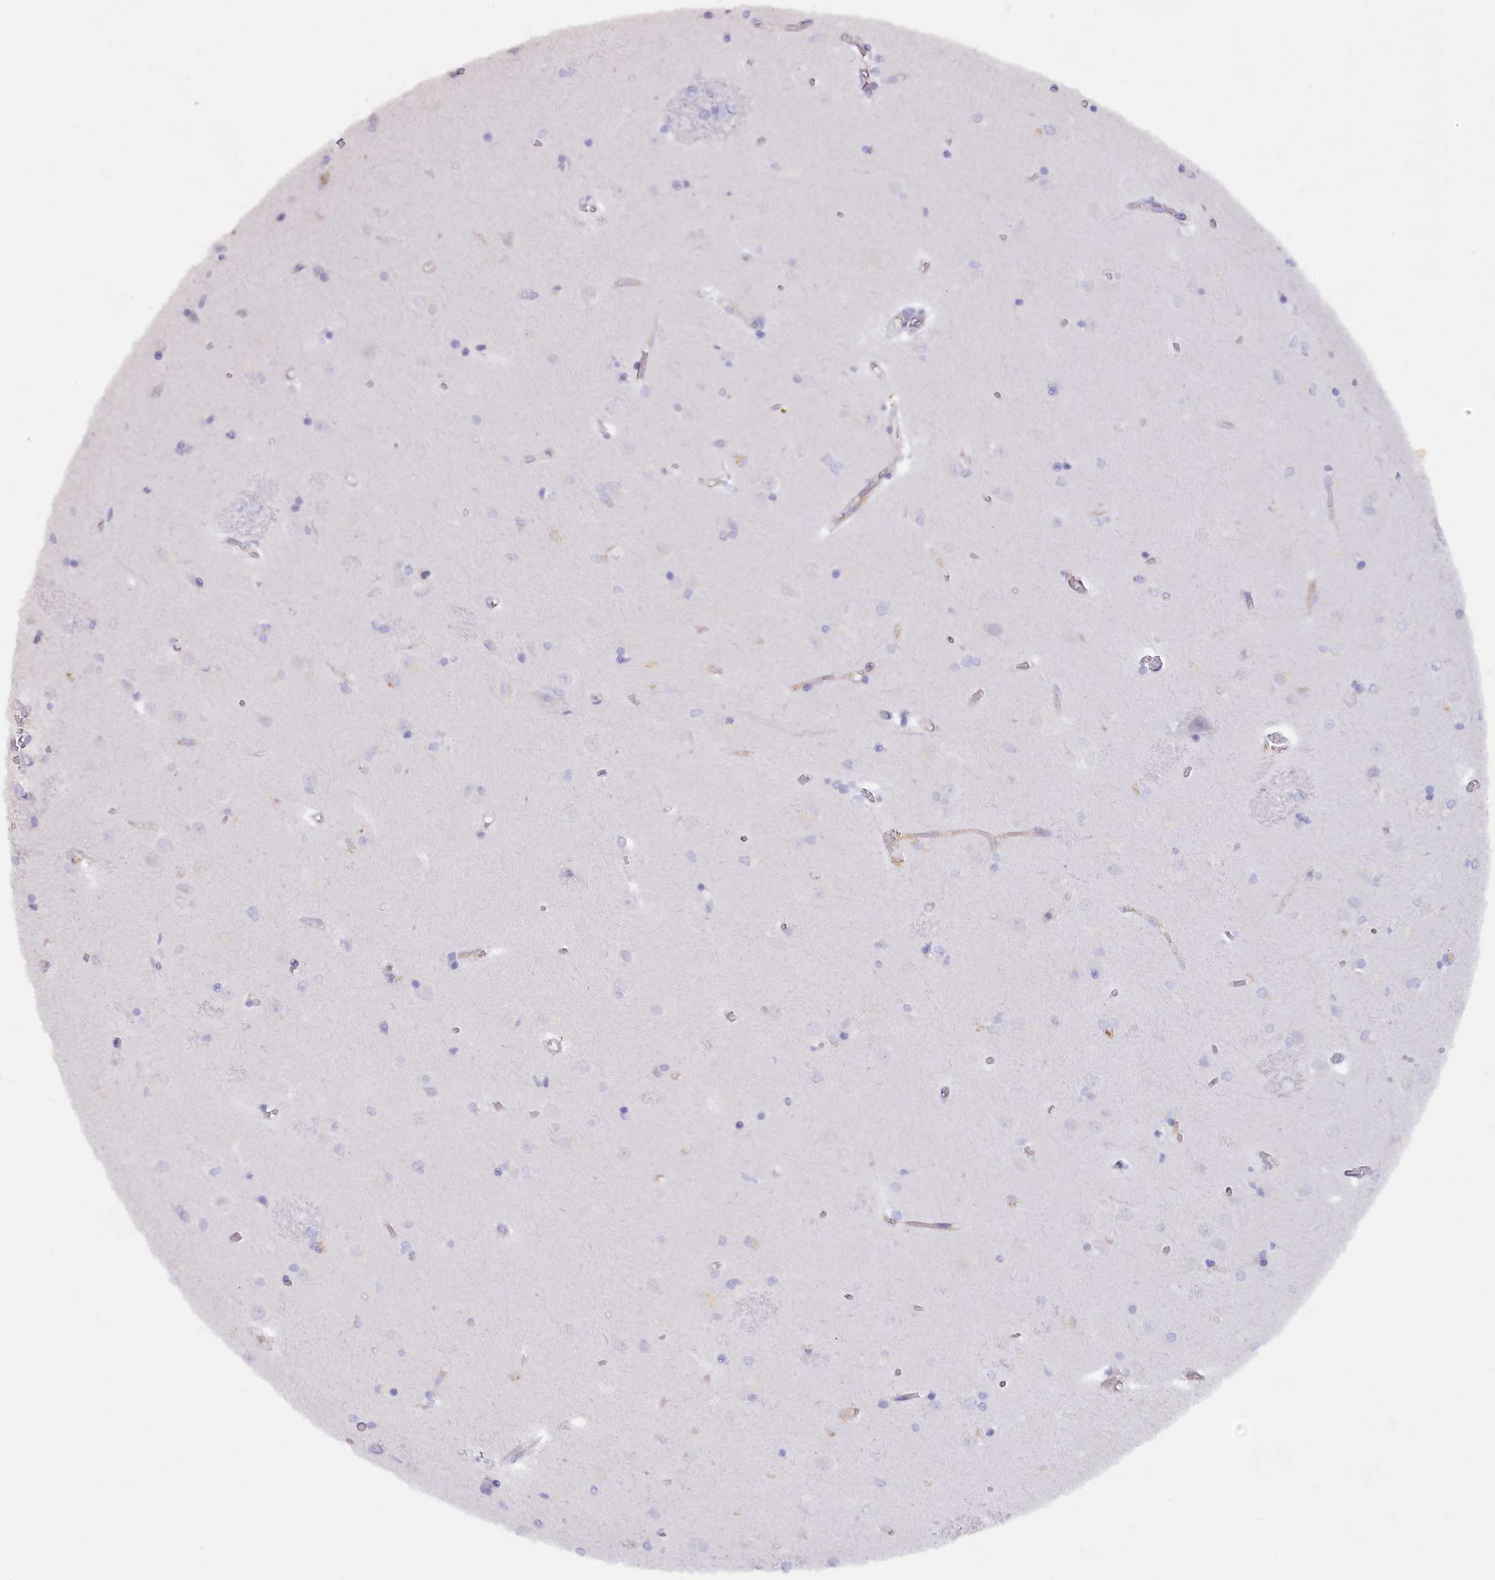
{"staining": {"intensity": "negative", "quantity": "none", "location": "none"}, "tissue": "caudate", "cell_type": "Glial cells", "image_type": "normal", "snomed": [{"axis": "morphology", "description": "Normal tissue, NOS"}, {"axis": "topography", "description": "Lateral ventricle wall"}], "caption": "A high-resolution image shows immunohistochemistry (IHC) staining of unremarkable caudate, which shows no significant positivity in glial cells. (Immunohistochemistry, brightfield microscopy, high magnification).", "gene": "ZSWIM4", "patient": {"sex": "male", "age": 37}}